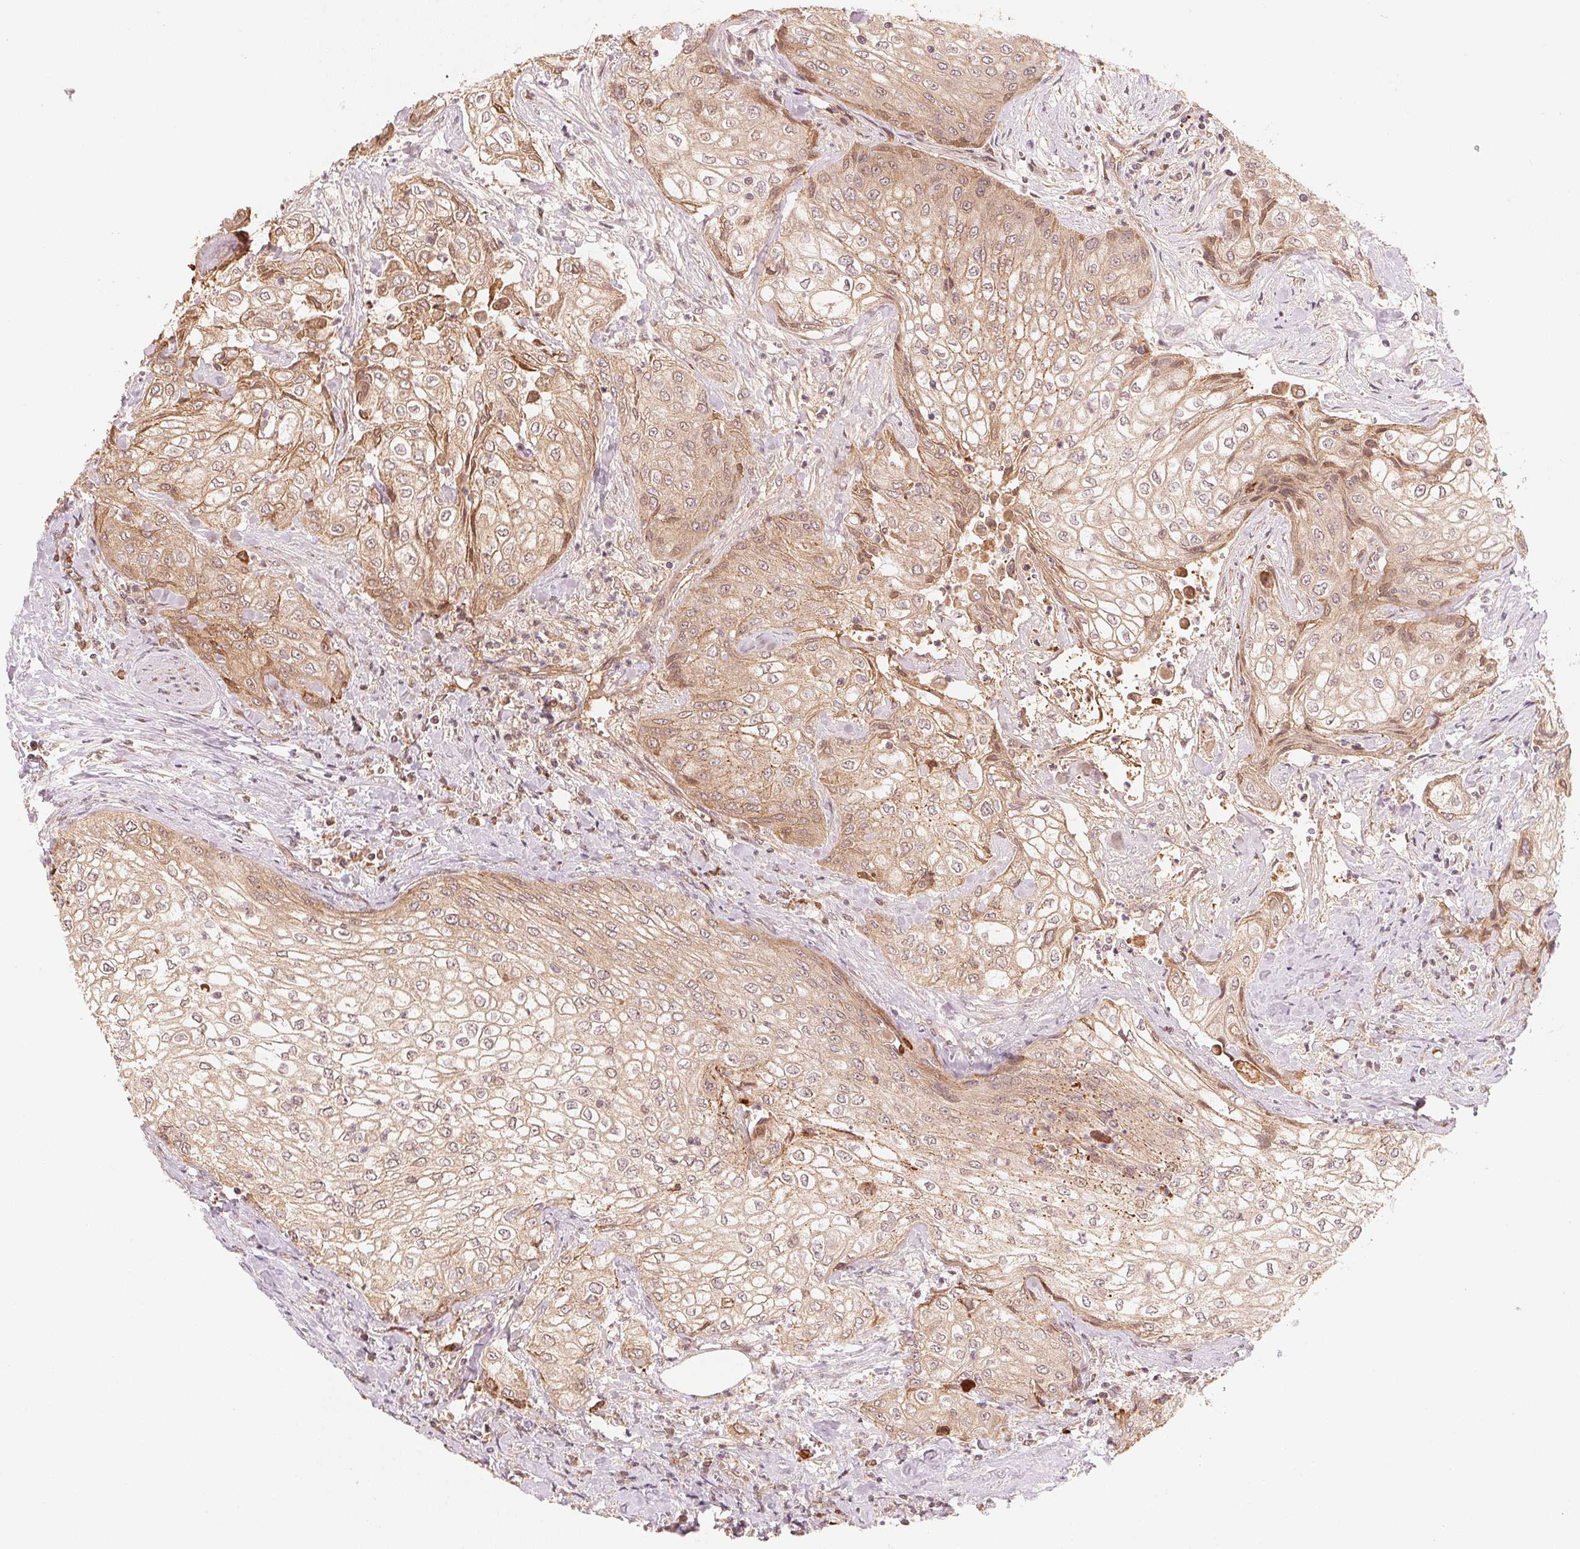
{"staining": {"intensity": "weak", "quantity": "25%-75%", "location": "cytoplasmic/membranous,nuclear"}, "tissue": "urothelial cancer", "cell_type": "Tumor cells", "image_type": "cancer", "snomed": [{"axis": "morphology", "description": "Urothelial carcinoma, High grade"}, {"axis": "topography", "description": "Urinary bladder"}], "caption": "Brown immunohistochemical staining in human high-grade urothelial carcinoma demonstrates weak cytoplasmic/membranous and nuclear positivity in about 25%-75% of tumor cells. (Stains: DAB in brown, nuclei in blue, Microscopy: brightfield microscopy at high magnification).", "gene": "PRKN", "patient": {"sex": "male", "age": 62}}